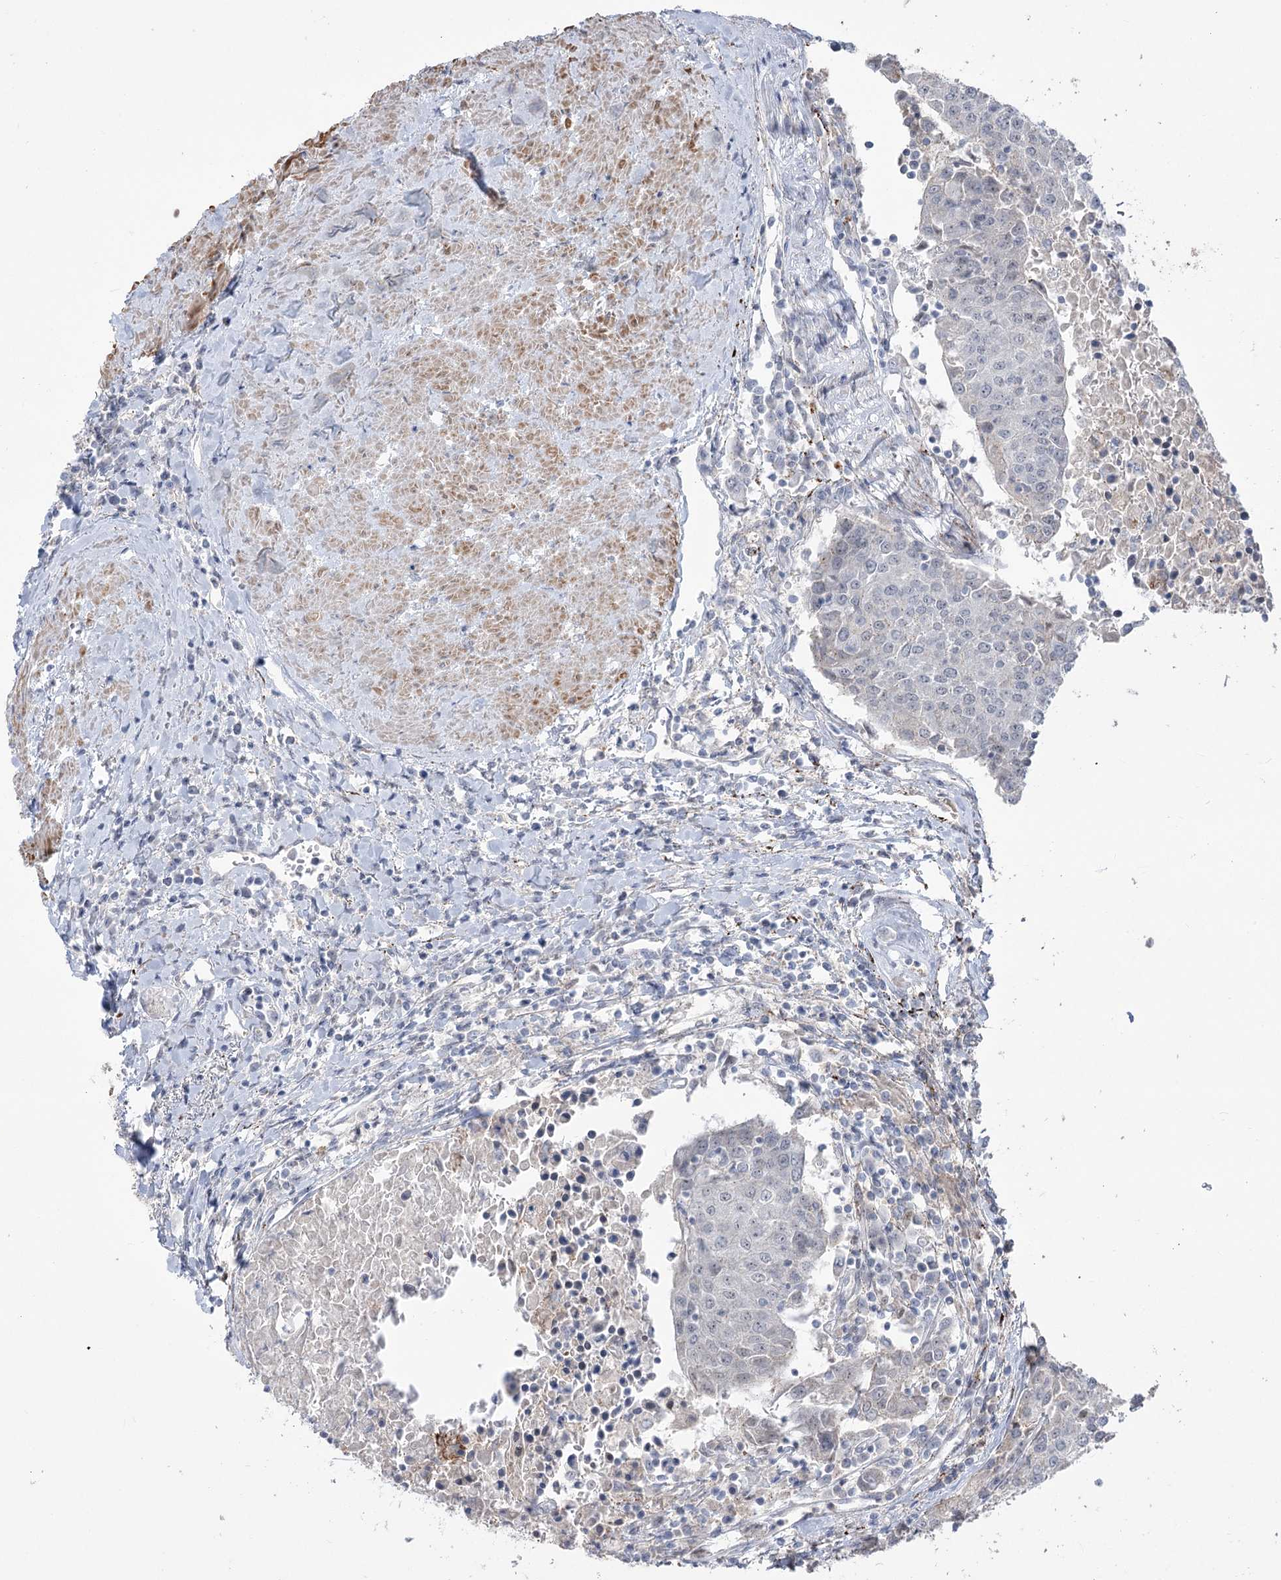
{"staining": {"intensity": "negative", "quantity": "none", "location": "none"}, "tissue": "urothelial cancer", "cell_type": "Tumor cells", "image_type": "cancer", "snomed": [{"axis": "morphology", "description": "Urothelial carcinoma, High grade"}, {"axis": "topography", "description": "Urinary bladder"}], "caption": "The IHC histopathology image has no significant positivity in tumor cells of high-grade urothelial carcinoma tissue.", "gene": "ZSCAN23", "patient": {"sex": "female", "age": 85}}